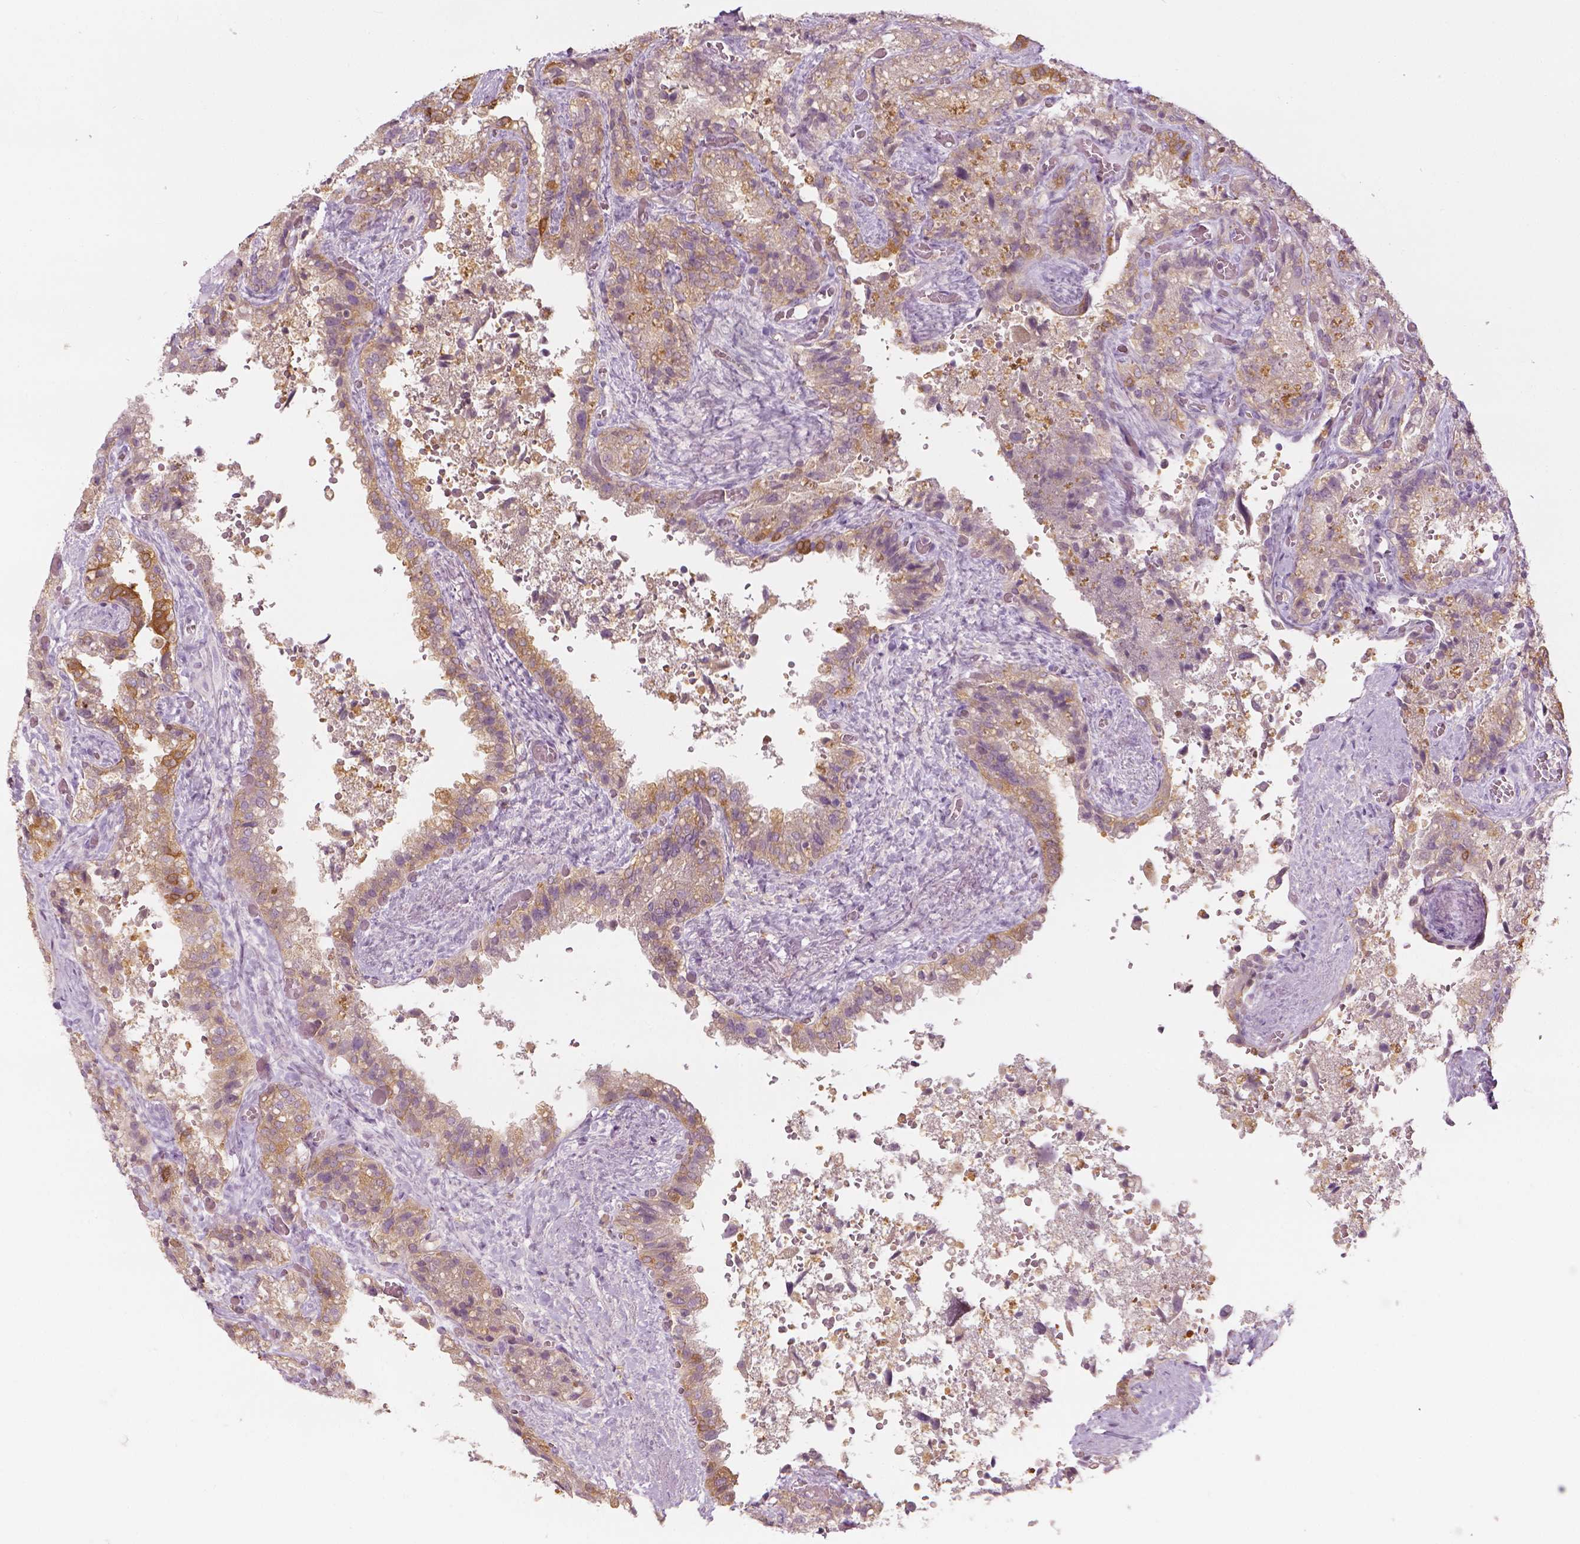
{"staining": {"intensity": "moderate", "quantity": "25%-75%", "location": "cytoplasmic/membranous"}, "tissue": "seminal vesicle", "cell_type": "Glandular cells", "image_type": "normal", "snomed": [{"axis": "morphology", "description": "Normal tissue, NOS"}, {"axis": "topography", "description": "Seminal veicle"}], "caption": "Immunohistochemistry (IHC) (DAB (3,3'-diaminobenzidine)) staining of benign human seminal vesicle displays moderate cytoplasmic/membranous protein positivity in approximately 25%-75% of glandular cells.", "gene": "SHMT1", "patient": {"sex": "male", "age": 57}}